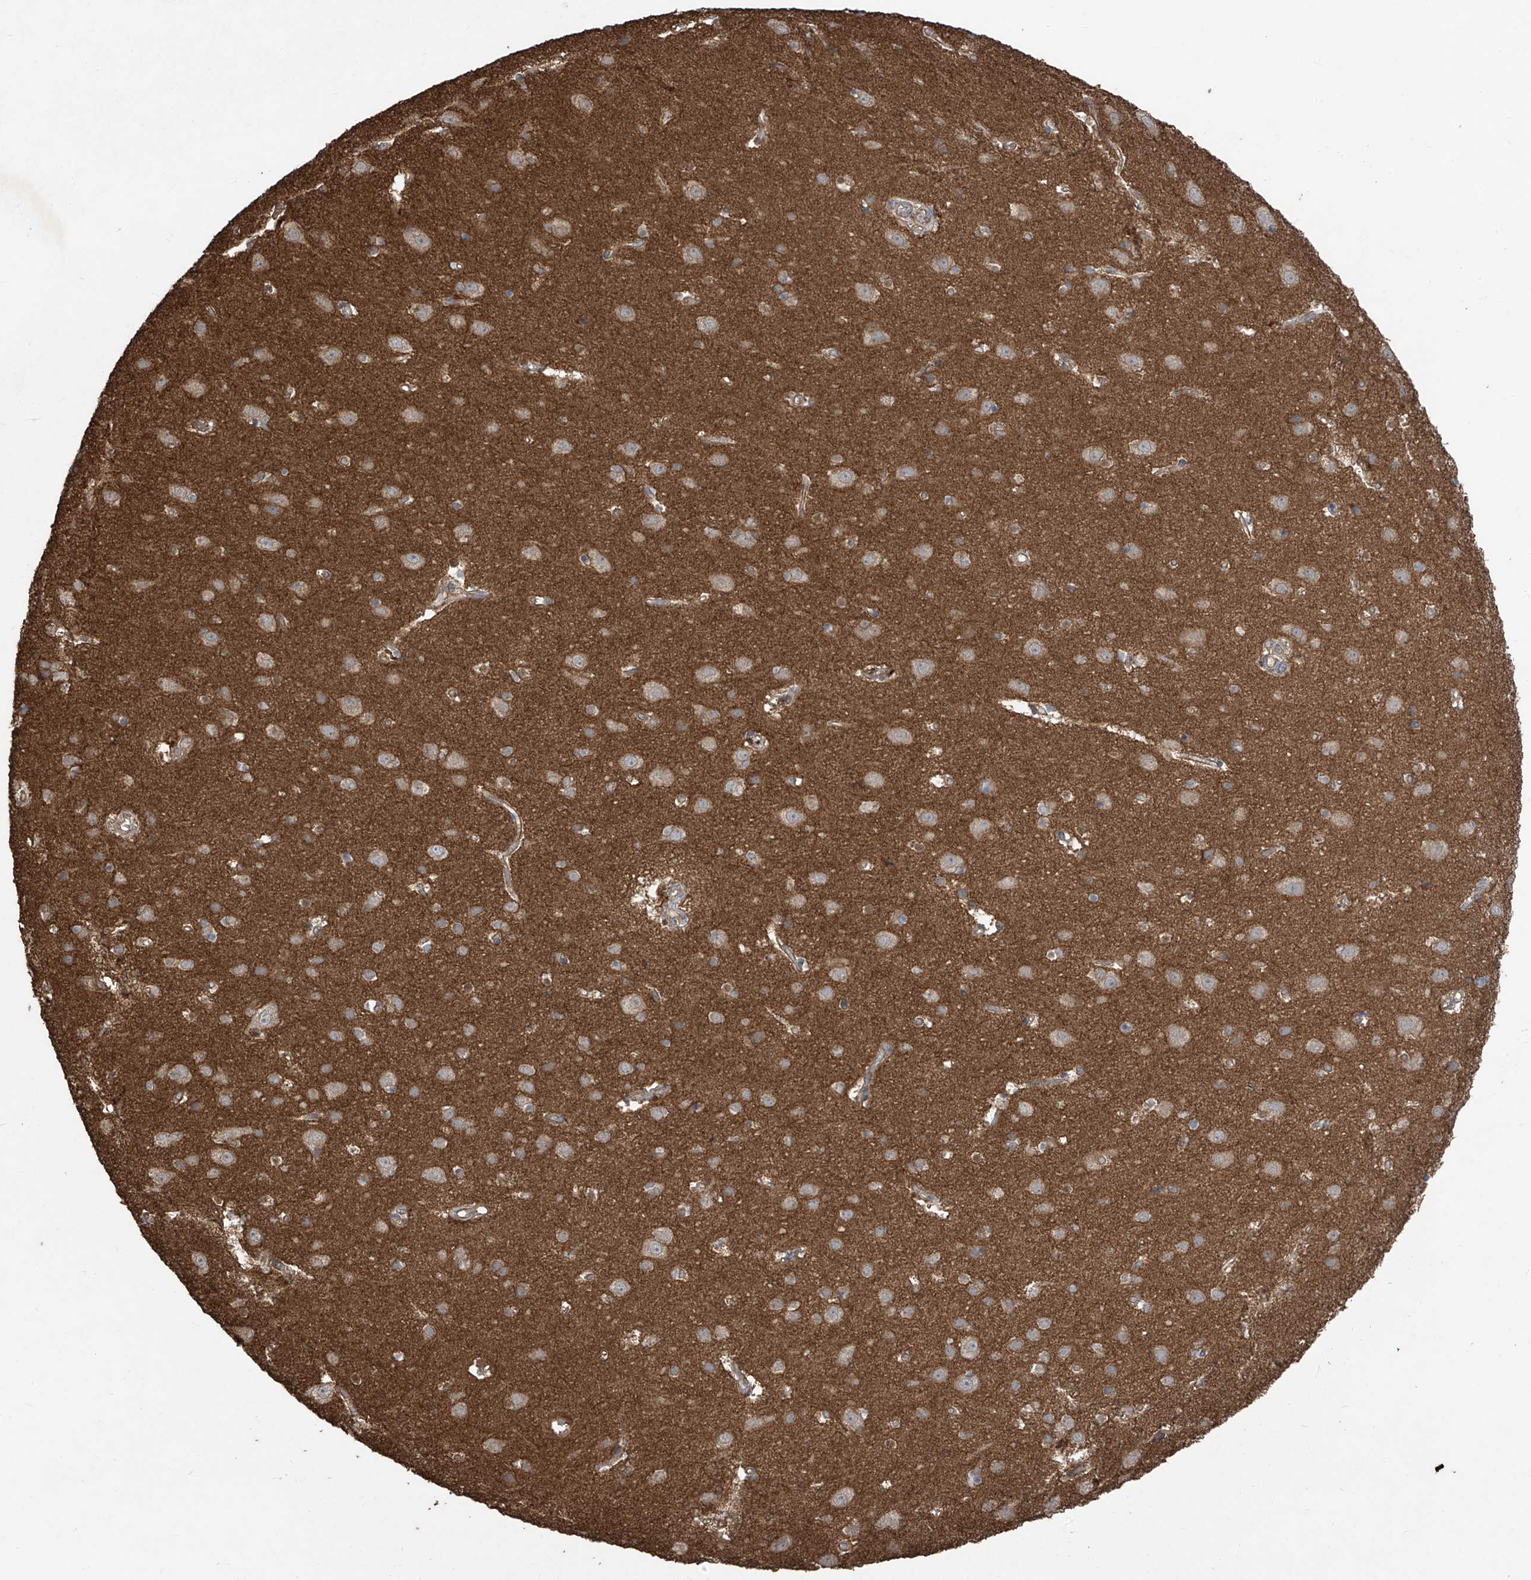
{"staining": {"intensity": "moderate", "quantity": "25%-75%", "location": "cytoplasmic/membranous"}, "tissue": "cerebral cortex", "cell_type": "Endothelial cells", "image_type": "normal", "snomed": [{"axis": "morphology", "description": "Normal tissue, NOS"}, {"axis": "topography", "description": "Cerebral cortex"}], "caption": "Immunohistochemical staining of benign cerebral cortex displays moderate cytoplasmic/membranous protein expression in approximately 25%-75% of endothelial cells.", "gene": "AGBL5", "patient": {"sex": "male", "age": 54}}